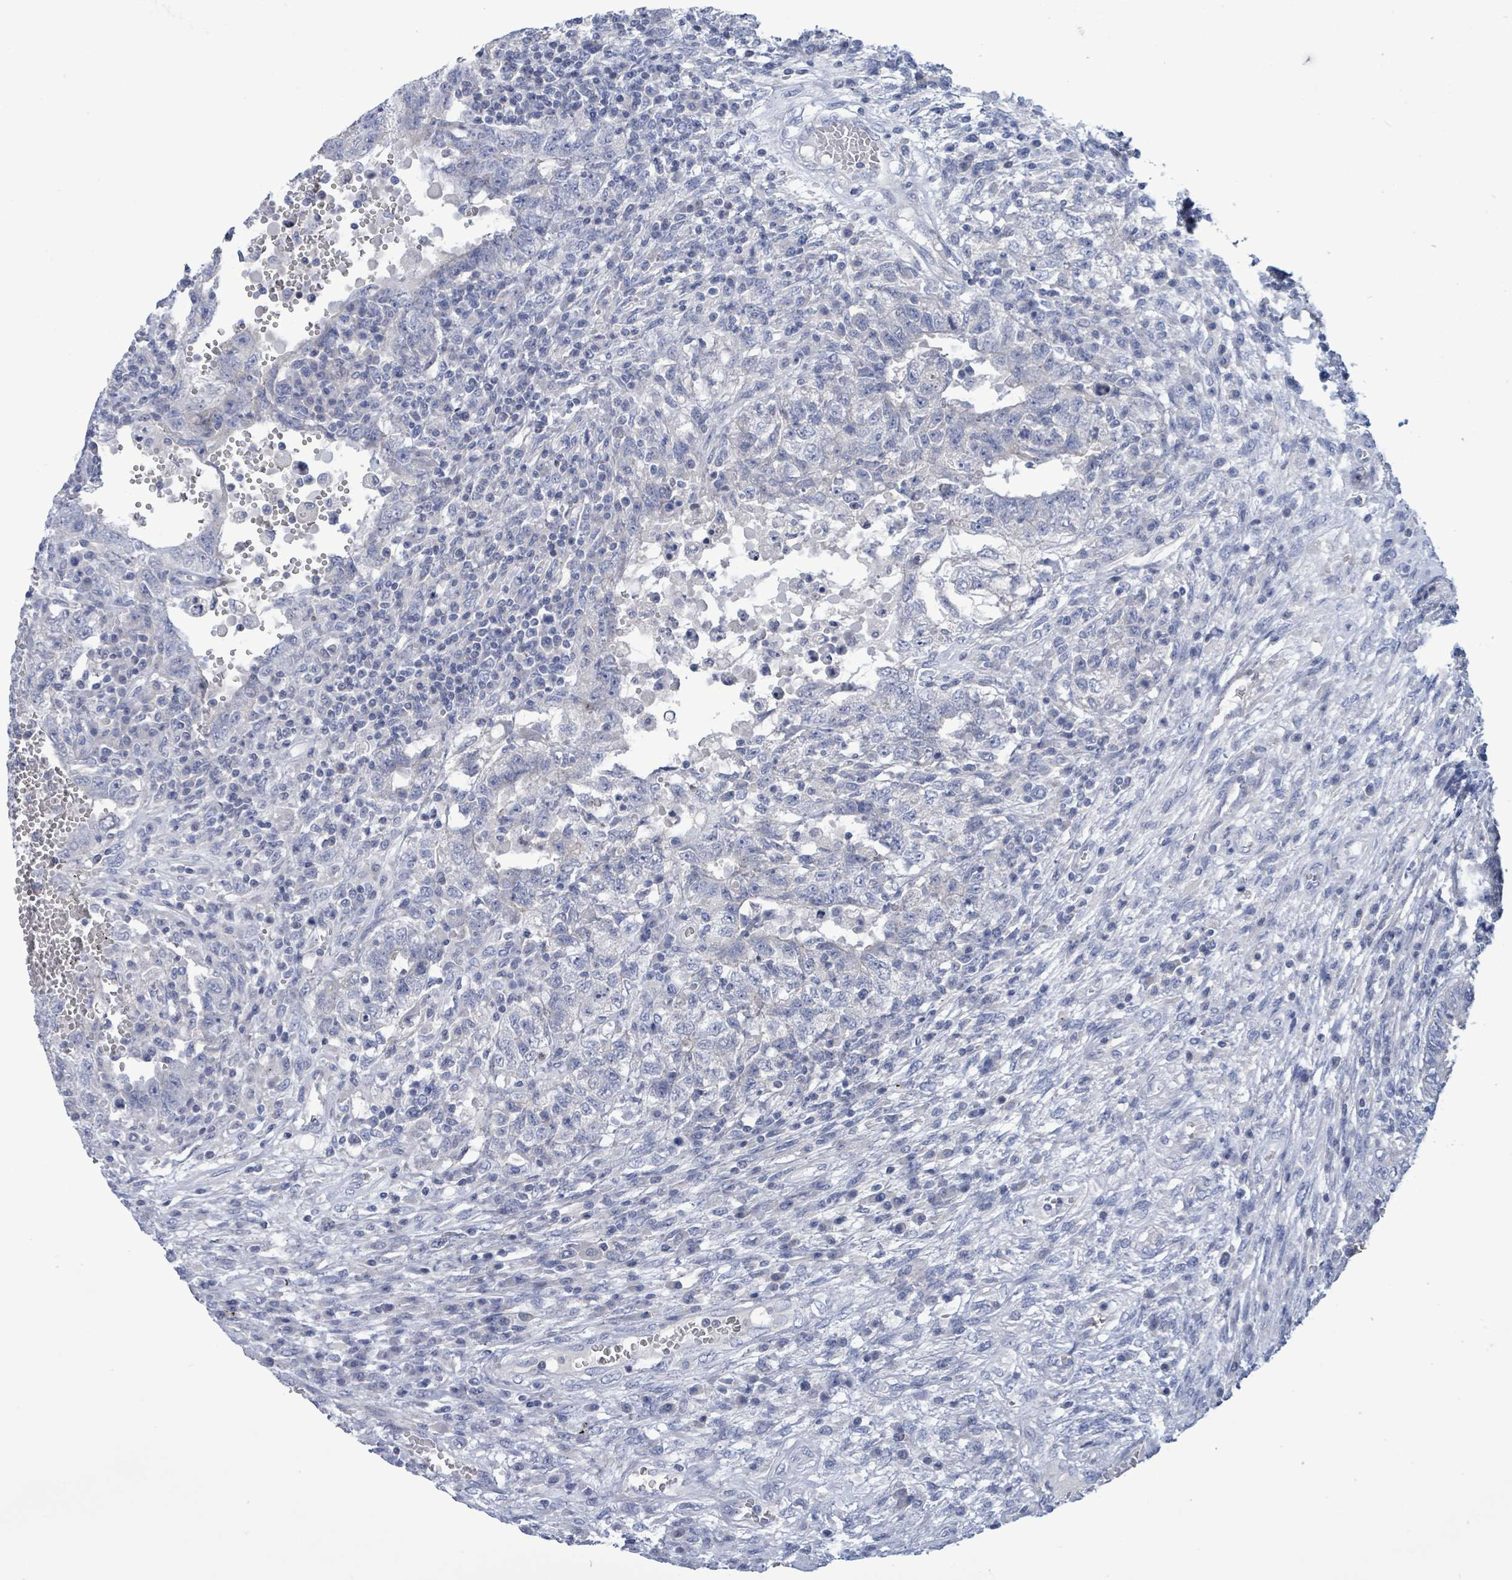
{"staining": {"intensity": "negative", "quantity": "none", "location": "none"}, "tissue": "testis cancer", "cell_type": "Tumor cells", "image_type": "cancer", "snomed": [{"axis": "morphology", "description": "Carcinoma, Embryonal, NOS"}, {"axis": "topography", "description": "Testis"}], "caption": "The micrograph reveals no significant positivity in tumor cells of testis cancer.", "gene": "NTN3", "patient": {"sex": "male", "age": 26}}